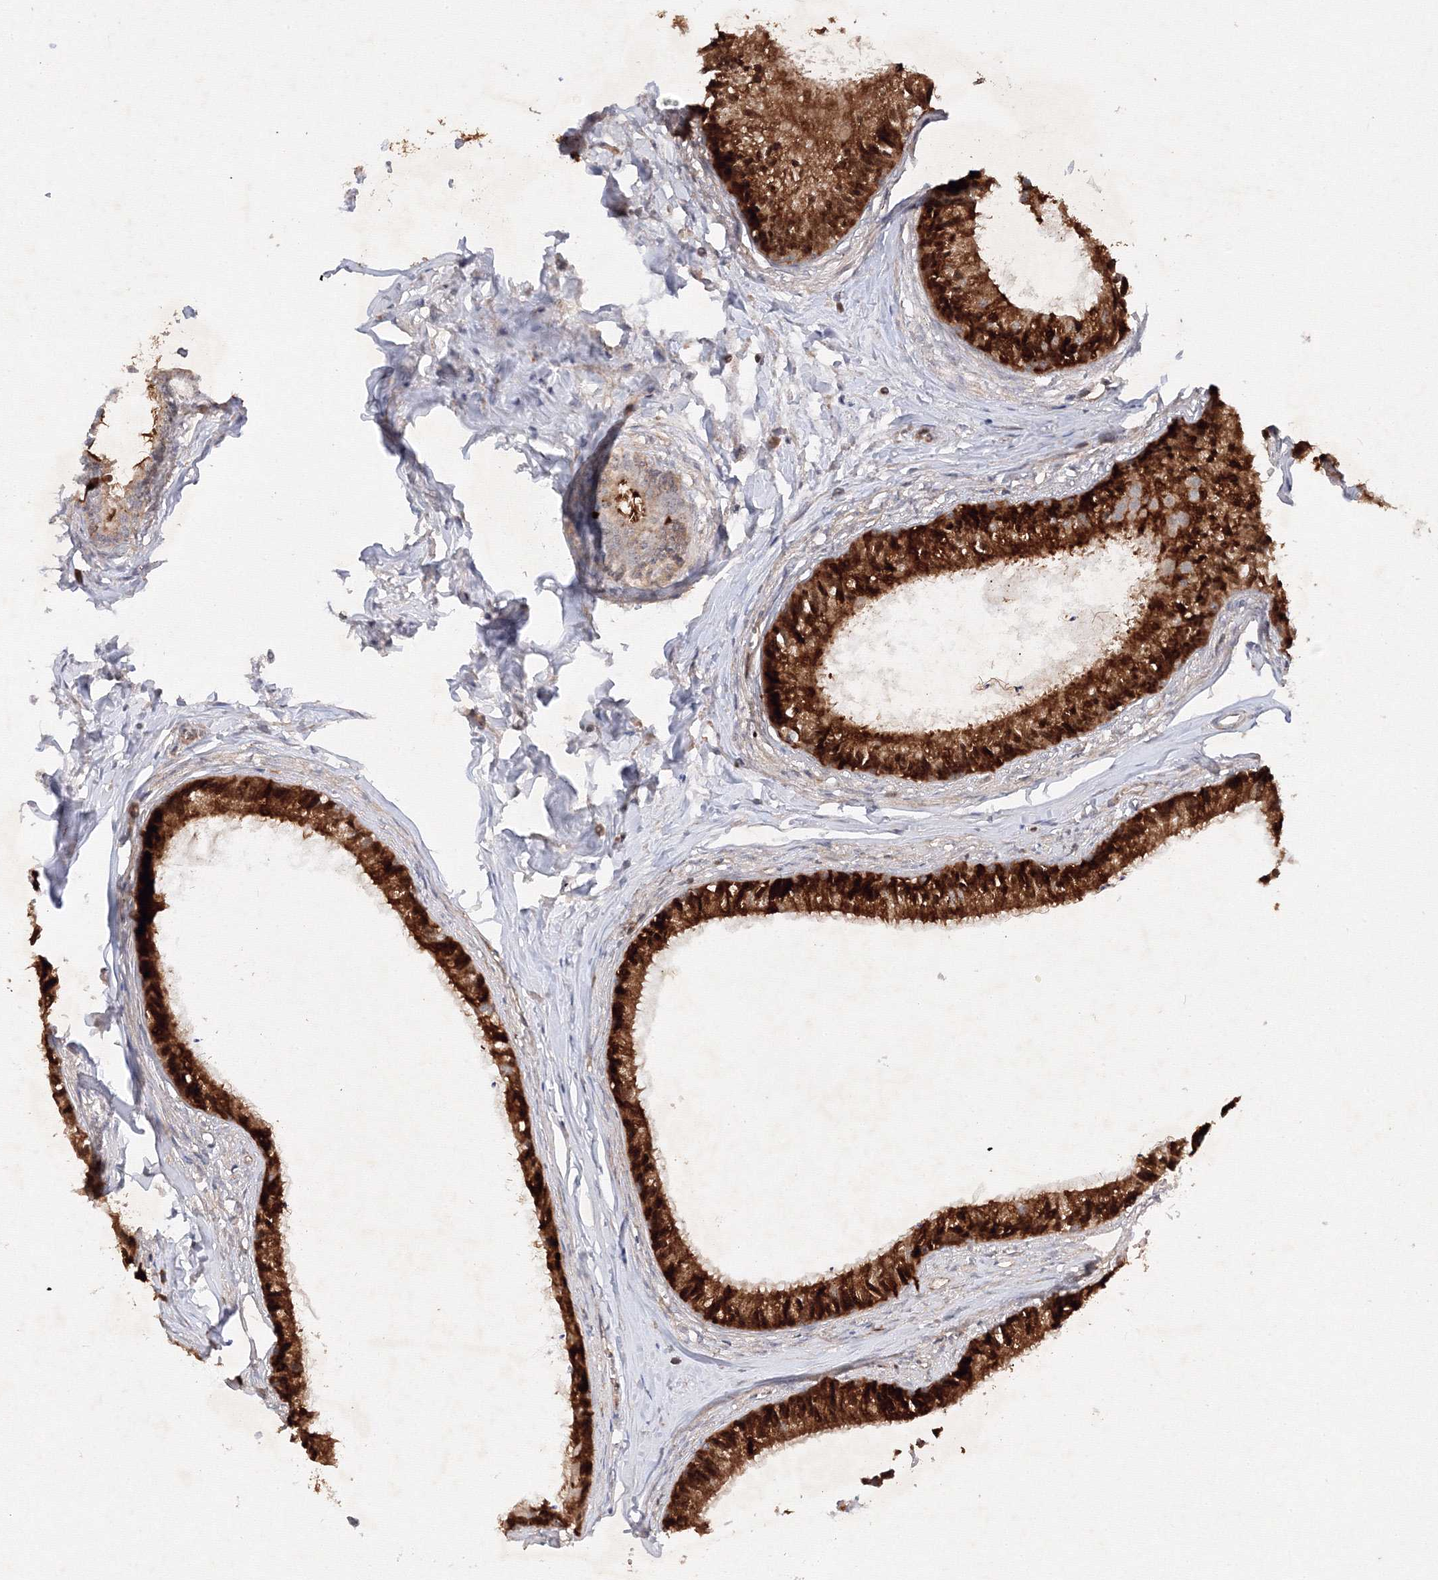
{"staining": {"intensity": "strong", "quantity": ">75%", "location": "cytoplasmic/membranous"}, "tissue": "epididymis", "cell_type": "Glandular cells", "image_type": "normal", "snomed": [{"axis": "morphology", "description": "Normal tissue, NOS"}, {"axis": "topography", "description": "Epididymis"}], "caption": "Protein staining of normal epididymis displays strong cytoplasmic/membranous staining in approximately >75% of glandular cells. Ihc stains the protein of interest in brown and the nuclei are stained blue.", "gene": "DCTD", "patient": {"sex": "male", "age": 36}}